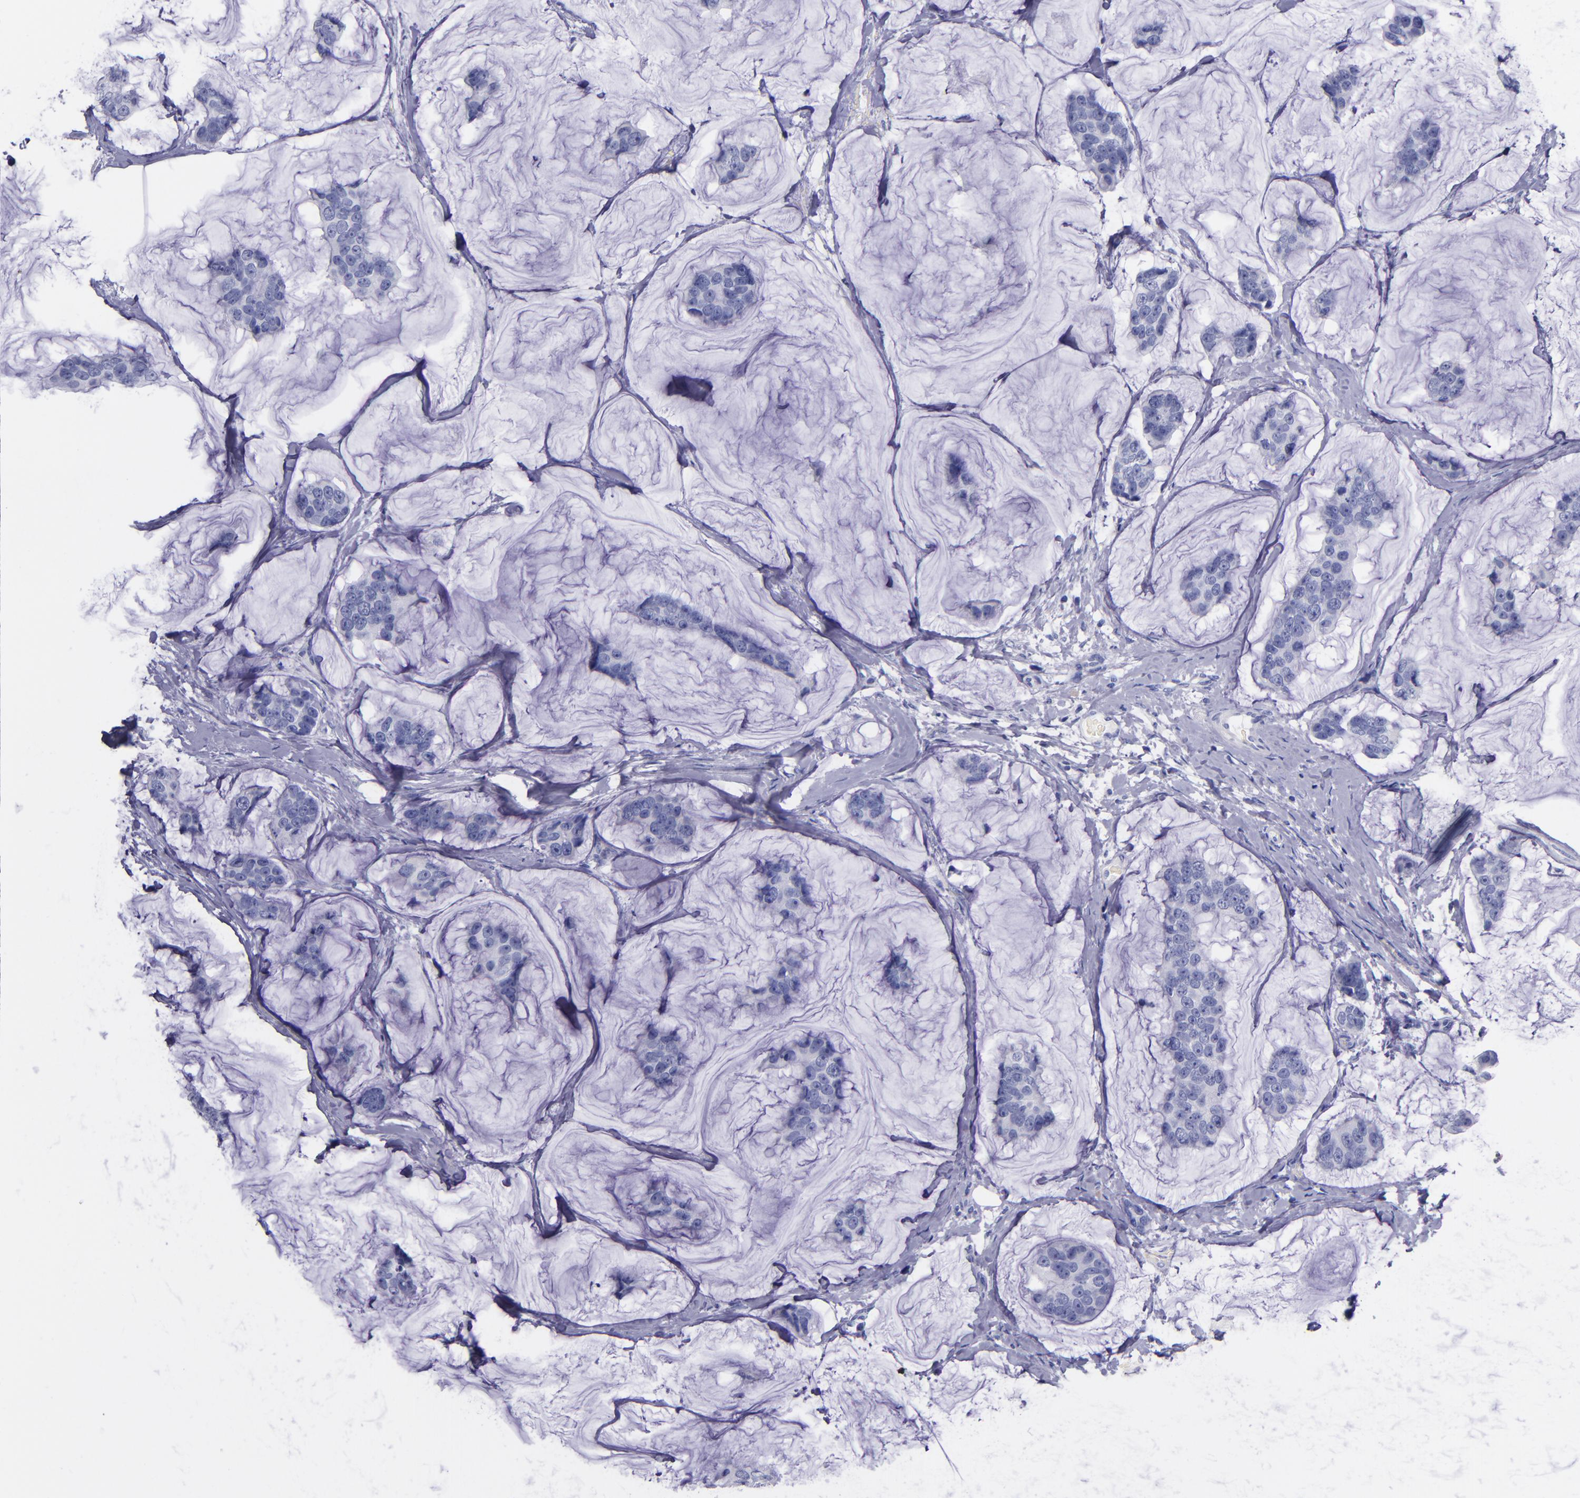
{"staining": {"intensity": "negative", "quantity": "none", "location": "none"}, "tissue": "breast cancer", "cell_type": "Tumor cells", "image_type": "cancer", "snomed": [{"axis": "morphology", "description": "Normal tissue, NOS"}, {"axis": "morphology", "description": "Duct carcinoma"}, {"axis": "topography", "description": "Breast"}], "caption": "Protein analysis of breast intraductal carcinoma reveals no significant positivity in tumor cells.", "gene": "SV2A", "patient": {"sex": "female", "age": 50}}